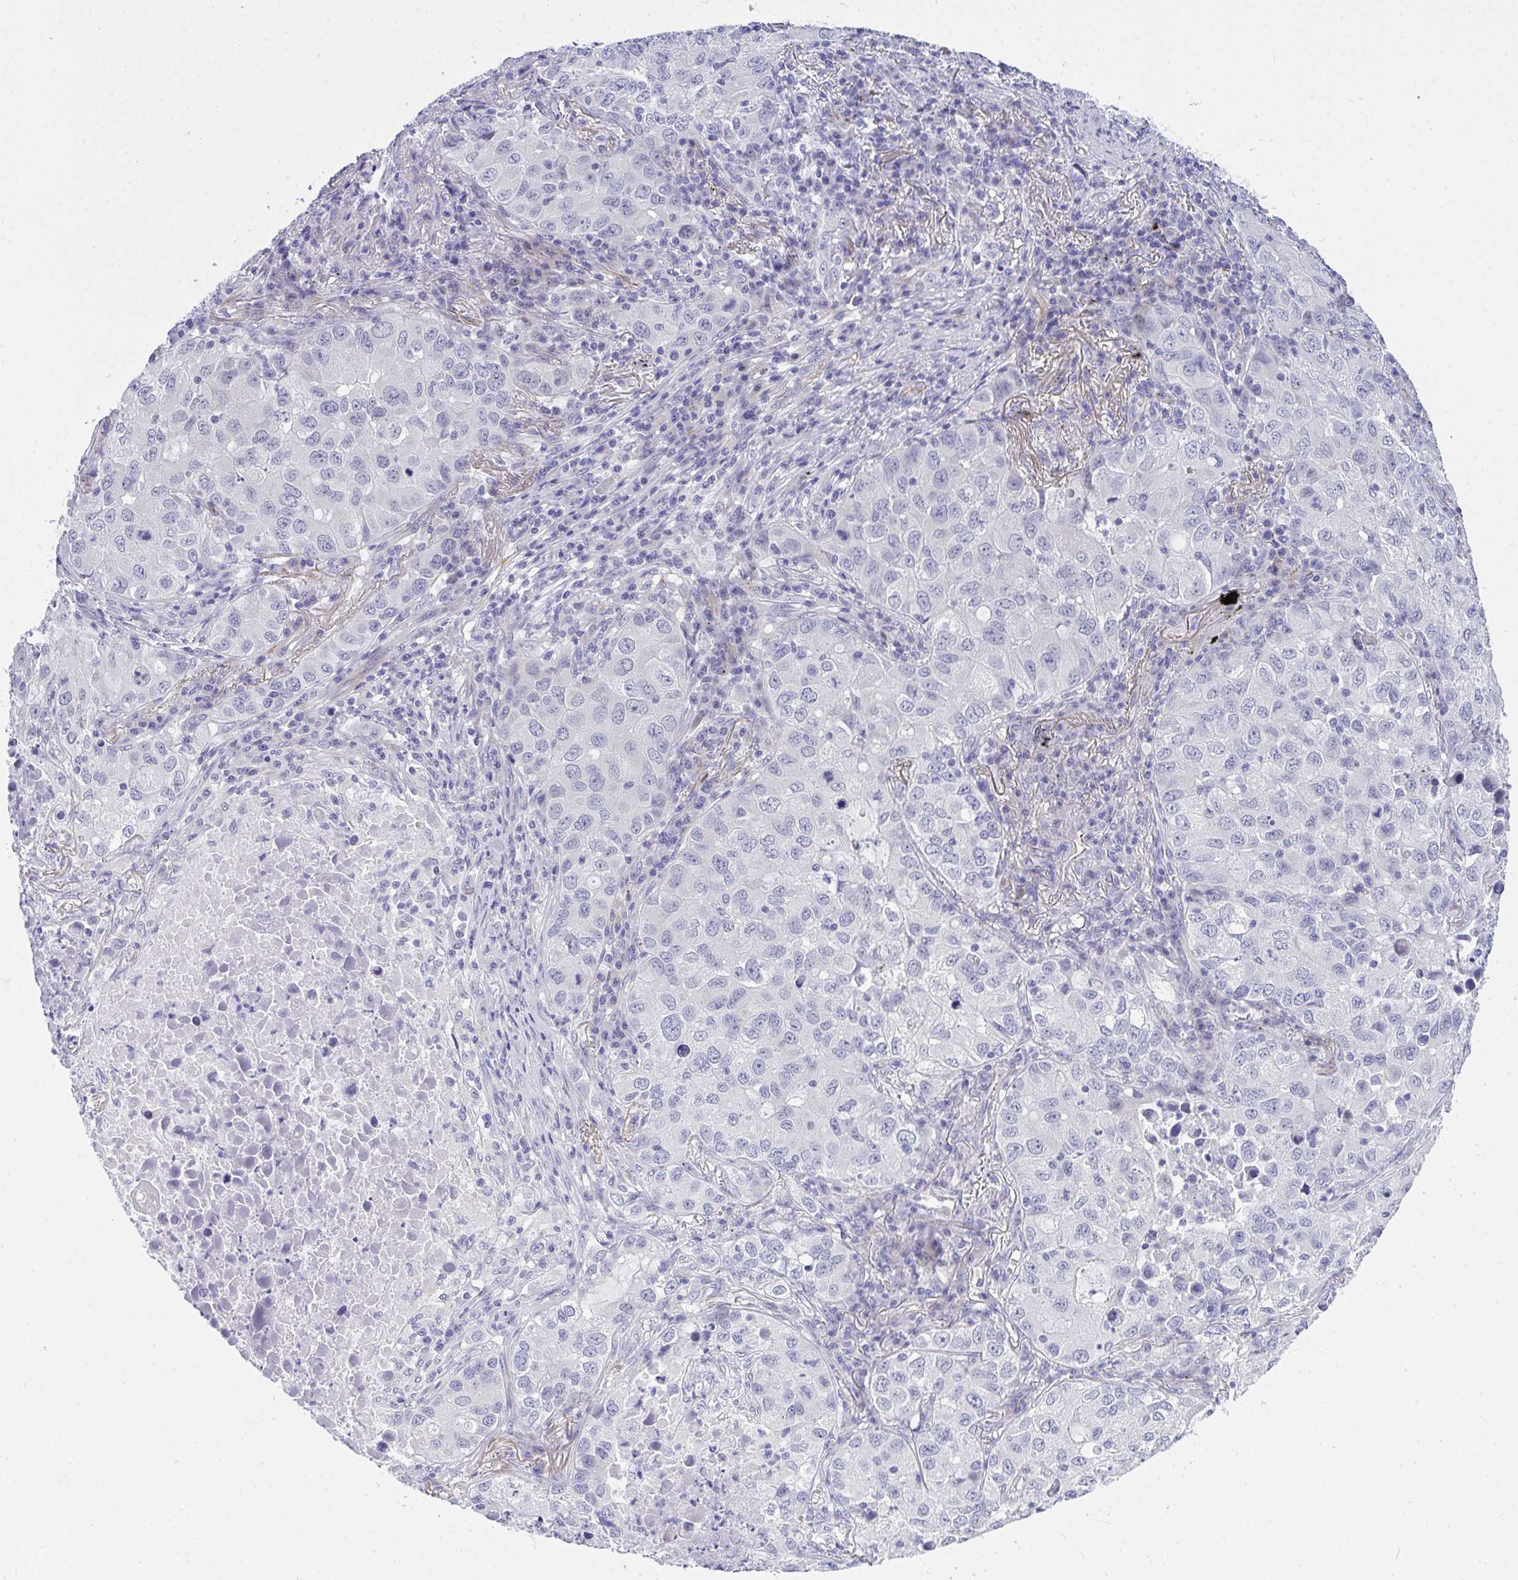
{"staining": {"intensity": "negative", "quantity": "none", "location": "none"}, "tissue": "lung cancer", "cell_type": "Tumor cells", "image_type": "cancer", "snomed": [{"axis": "morphology", "description": "Normal morphology"}, {"axis": "morphology", "description": "Adenocarcinoma, NOS"}, {"axis": "topography", "description": "Lymph node"}, {"axis": "topography", "description": "Lung"}], "caption": "DAB immunohistochemical staining of lung adenocarcinoma shows no significant staining in tumor cells.", "gene": "TSBP1", "patient": {"sex": "female", "age": 51}}